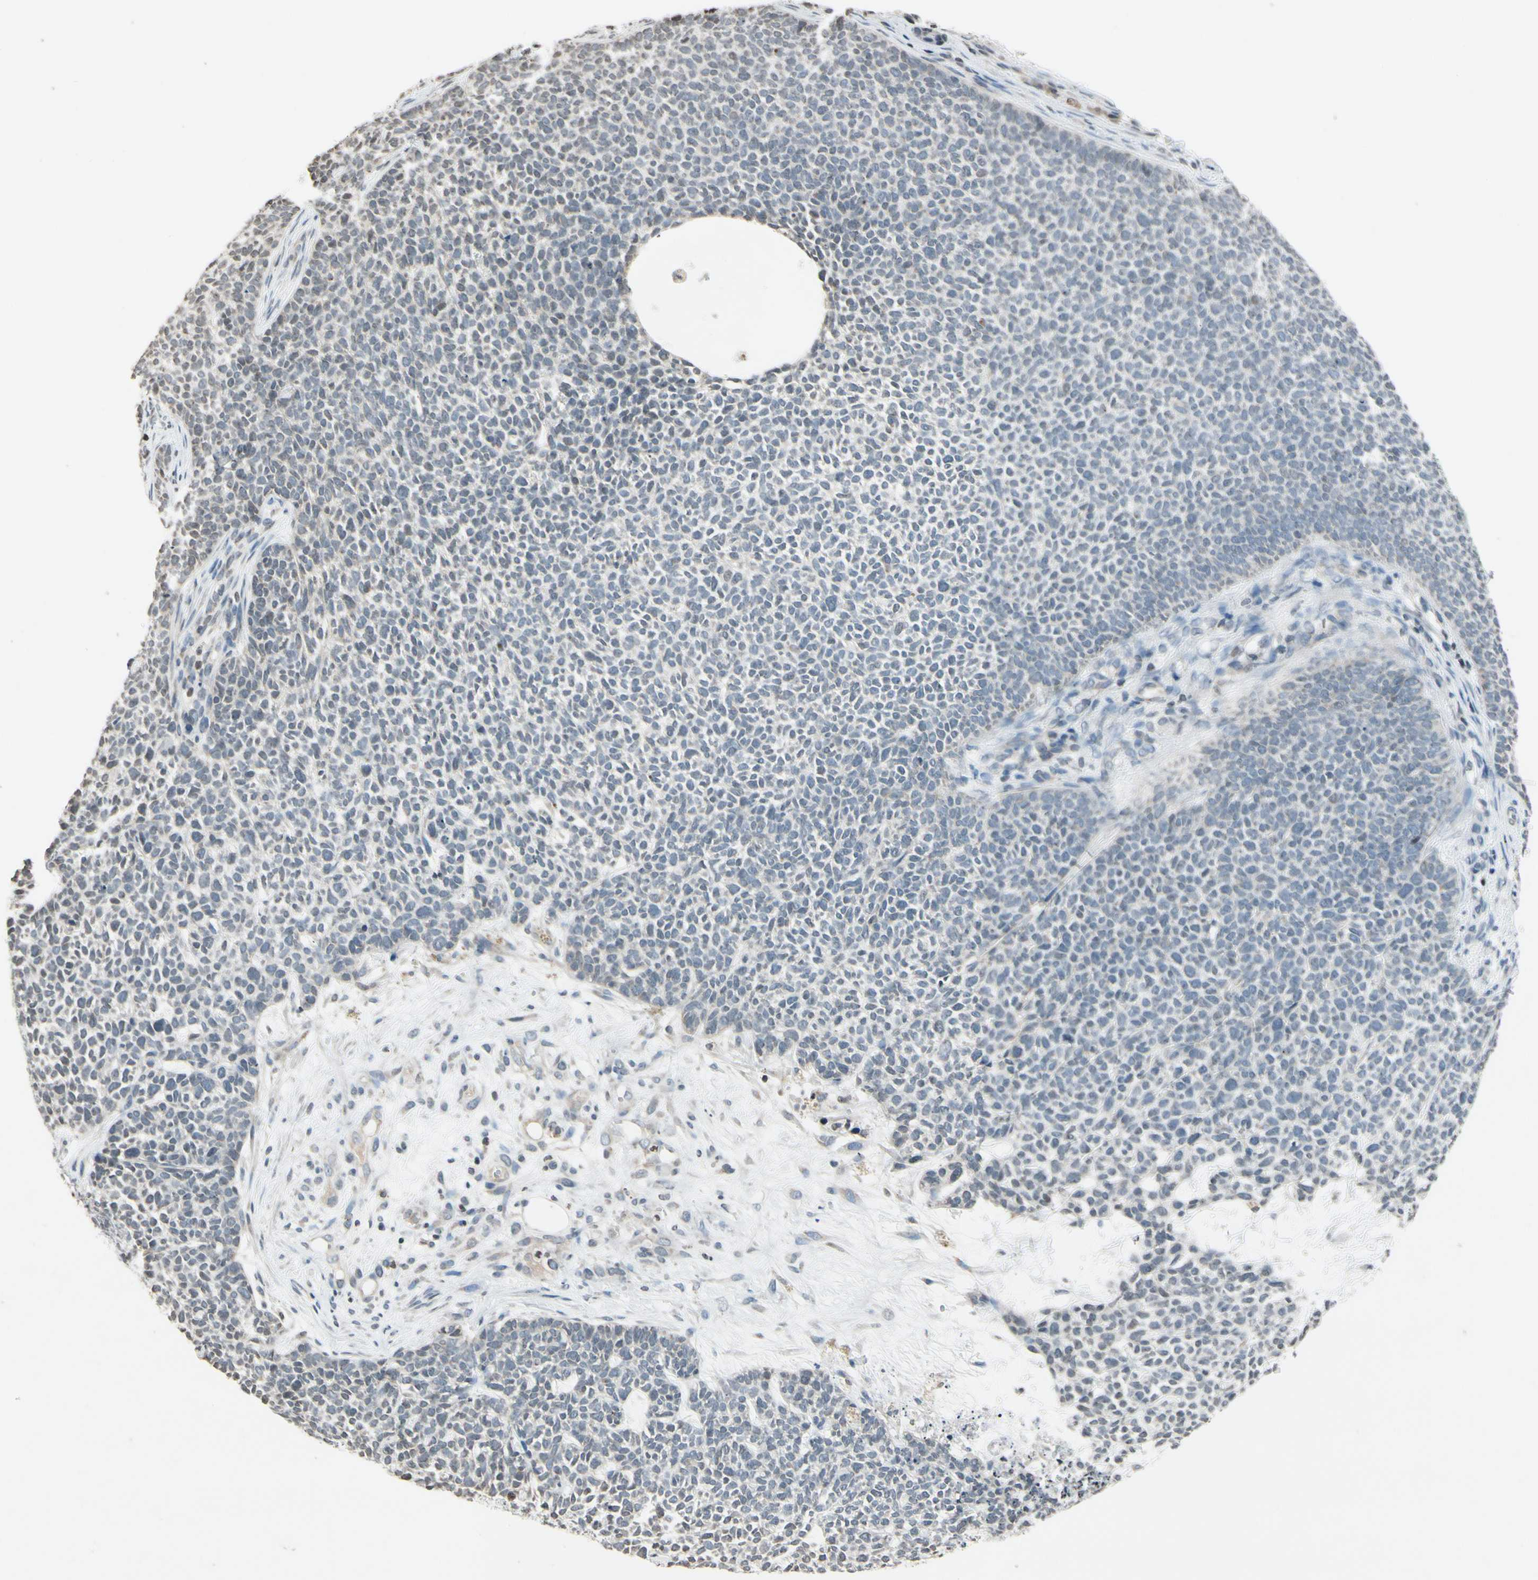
{"staining": {"intensity": "weak", "quantity": "<25%", "location": "cytoplasmic/membranous"}, "tissue": "skin cancer", "cell_type": "Tumor cells", "image_type": "cancer", "snomed": [{"axis": "morphology", "description": "Basal cell carcinoma"}, {"axis": "topography", "description": "Skin"}], "caption": "Skin basal cell carcinoma was stained to show a protein in brown. There is no significant staining in tumor cells. (DAB immunohistochemistry (IHC) with hematoxylin counter stain).", "gene": "CLDN11", "patient": {"sex": "female", "age": 84}}